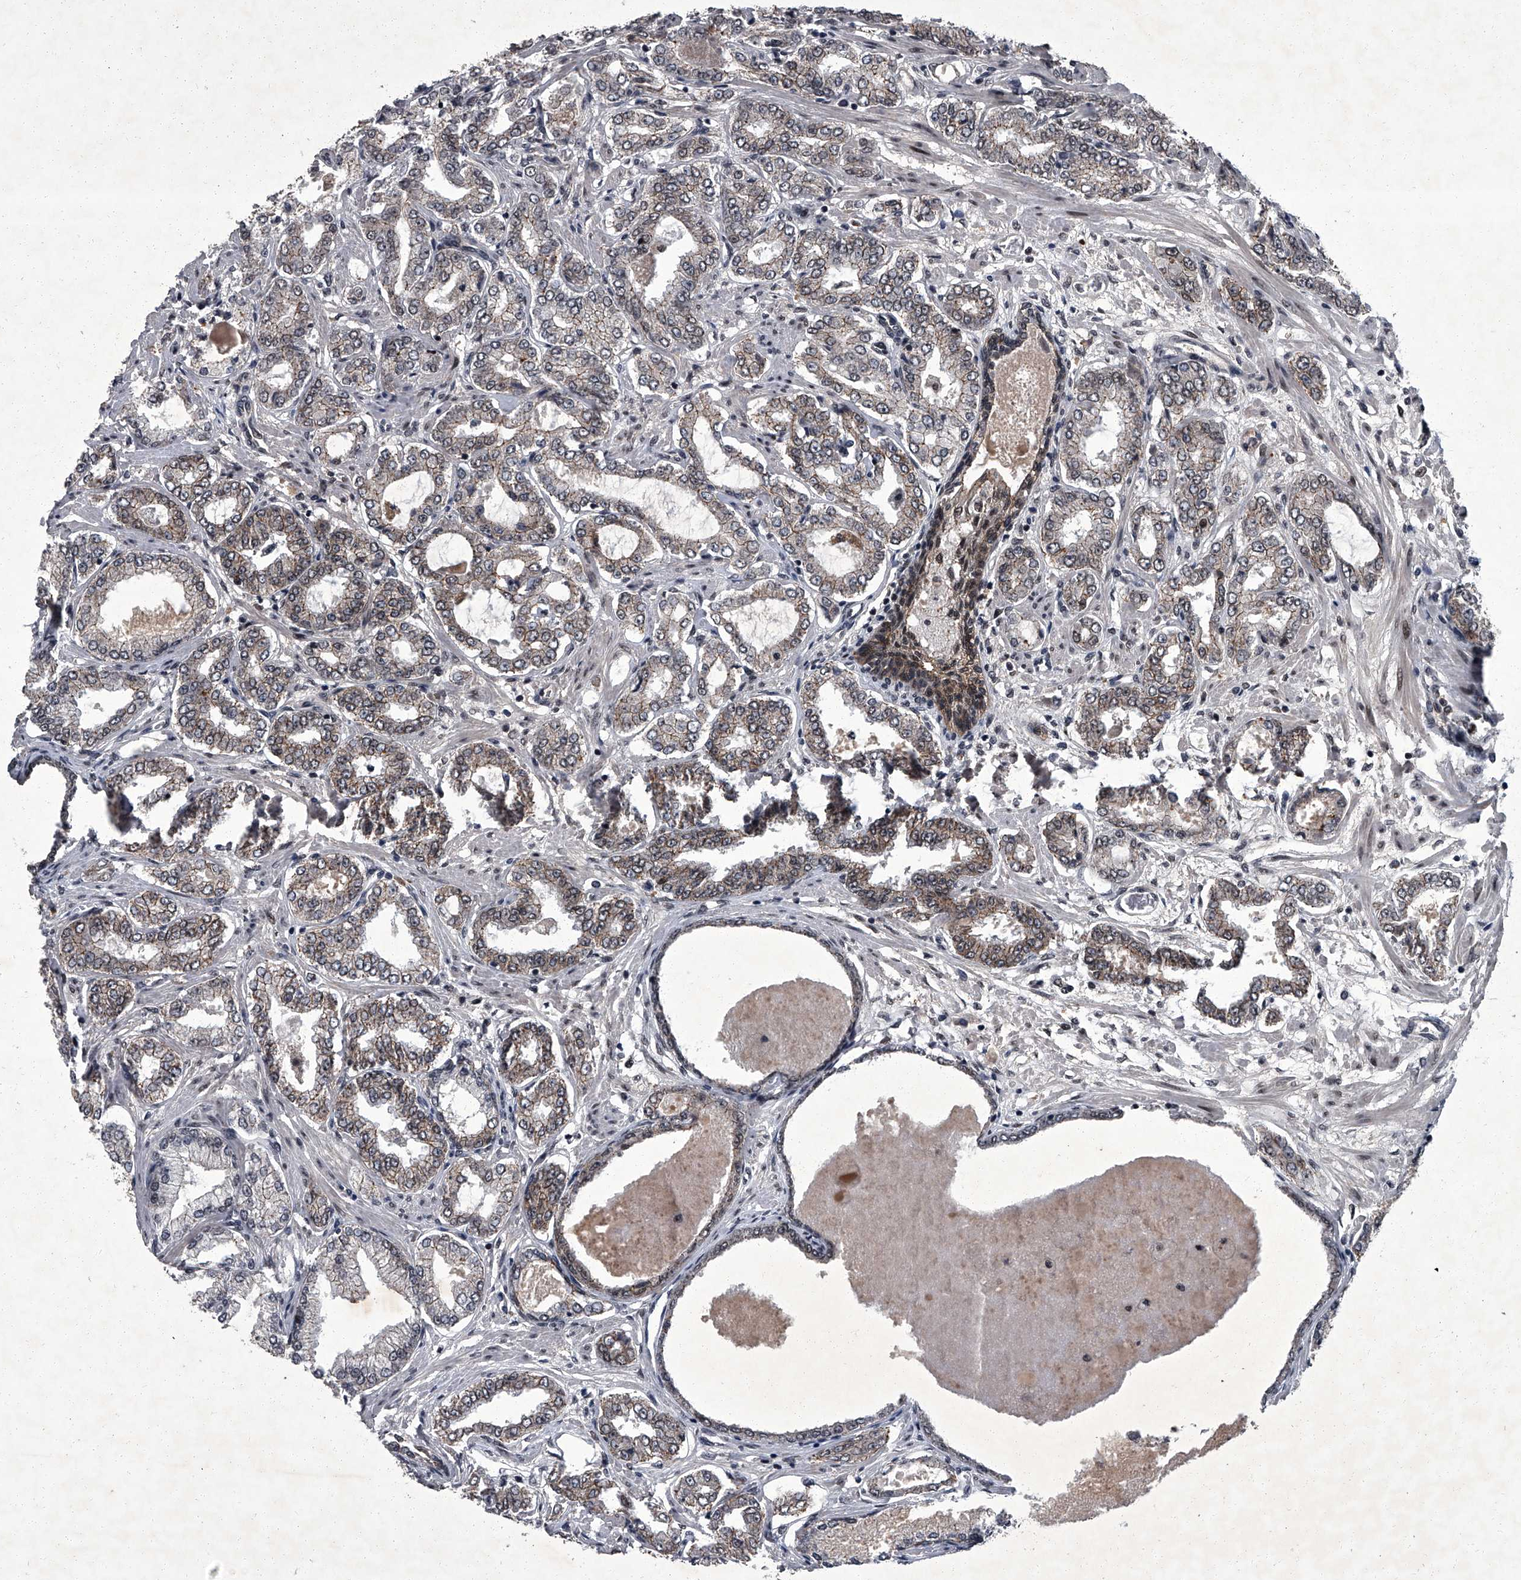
{"staining": {"intensity": "moderate", "quantity": "25%-75%", "location": "cytoplasmic/membranous"}, "tissue": "prostate cancer", "cell_type": "Tumor cells", "image_type": "cancer", "snomed": [{"axis": "morphology", "description": "Adenocarcinoma, Low grade"}, {"axis": "topography", "description": "Prostate"}], "caption": "A photomicrograph of human low-grade adenocarcinoma (prostate) stained for a protein shows moderate cytoplasmic/membranous brown staining in tumor cells.", "gene": "ZNF518B", "patient": {"sex": "male", "age": 63}}